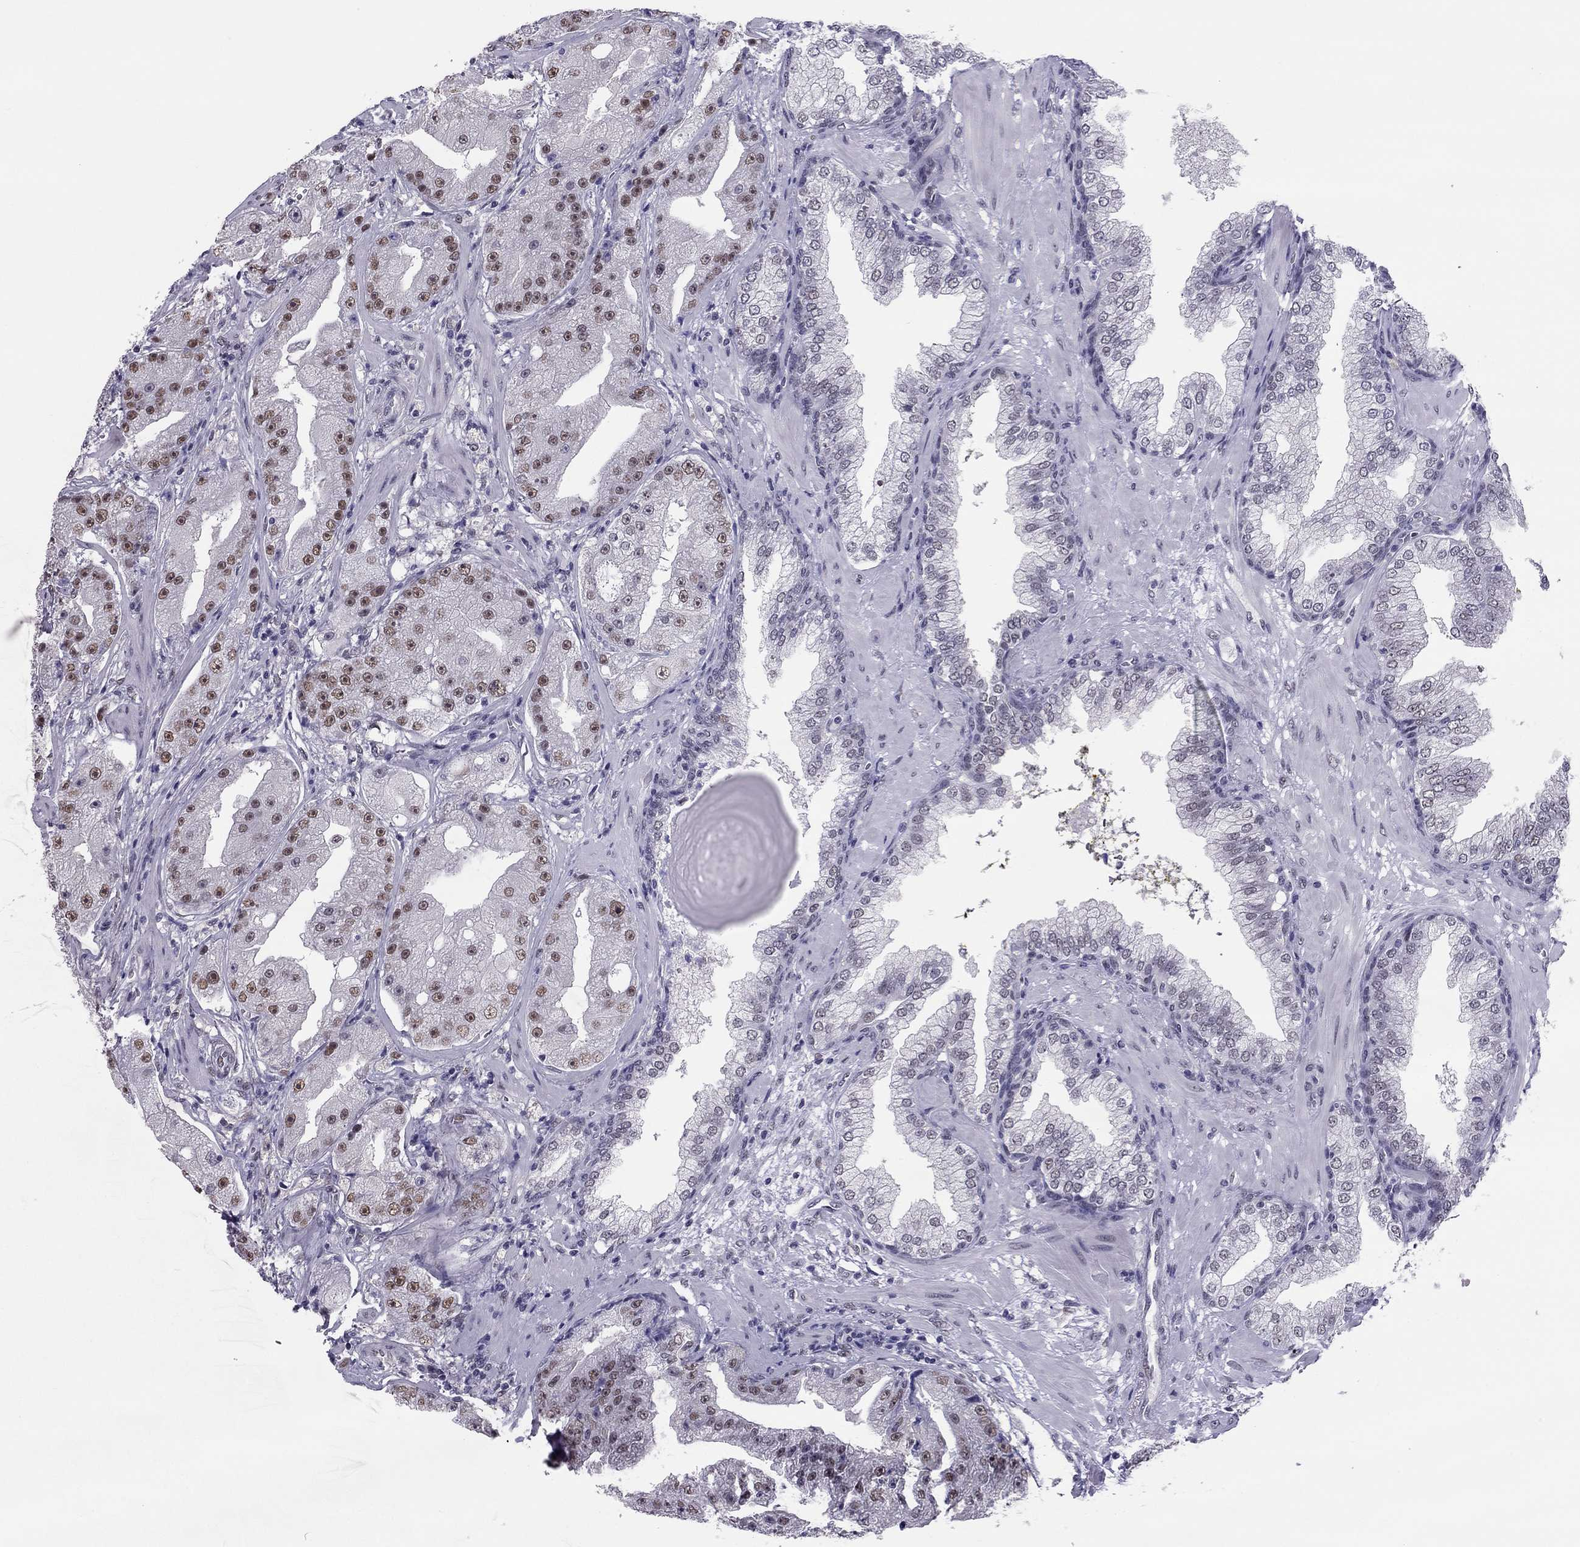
{"staining": {"intensity": "moderate", "quantity": ">75%", "location": "nuclear"}, "tissue": "prostate cancer", "cell_type": "Tumor cells", "image_type": "cancer", "snomed": [{"axis": "morphology", "description": "Adenocarcinoma, Low grade"}, {"axis": "topography", "description": "Prostate"}], "caption": "Prostate cancer (adenocarcinoma (low-grade)) stained with DAB (3,3'-diaminobenzidine) IHC reveals medium levels of moderate nuclear expression in about >75% of tumor cells.", "gene": "DOT1L", "patient": {"sex": "male", "age": 62}}